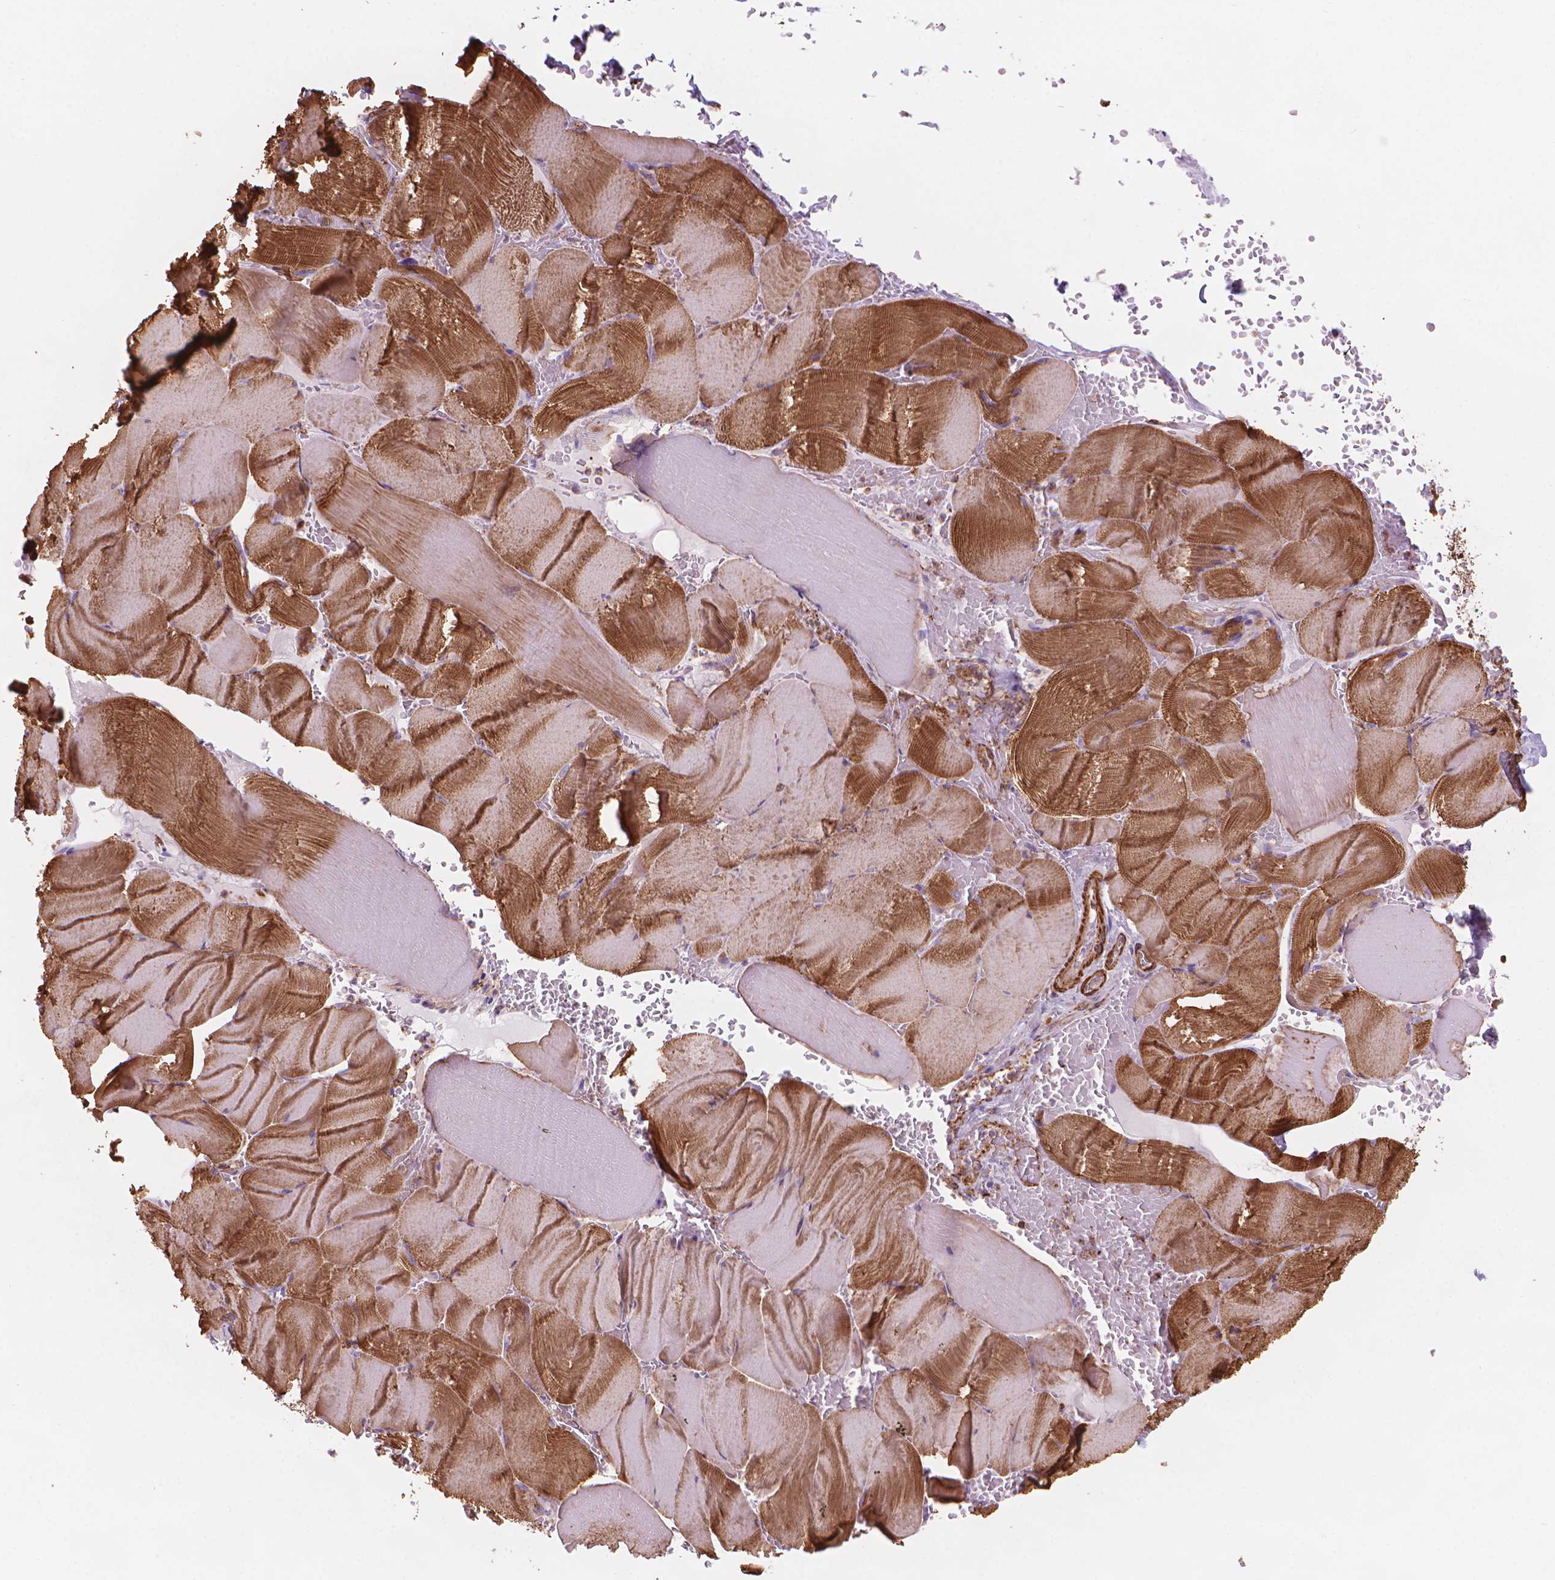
{"staining": {"intensity": "strong", "quantity": "25%-75%", "location": "cytoplasmic/membranous"}, "tissue": "skeletal muscle", "cell_type": "Myocytes", "image_type": "normal", "snomed": [{"axis": "morphology", "description": "Normal tissue, NOS"}, {"axis": "topography", "description": "Skeletal muscle"}], "caption": "Immunohistochemical staining of unremarkable human skeletal muscle demonstrates 25%-75% levels of strong cytoplasmic/membranous protein staining in about 25%-75% of myocytes. (DAB (3,3'-diaminobenzidine) IHC, brown staining for protein, blue staining for nuclei).", "gene": "PATJ", "patient": {"sex": "male", "age": 56}}